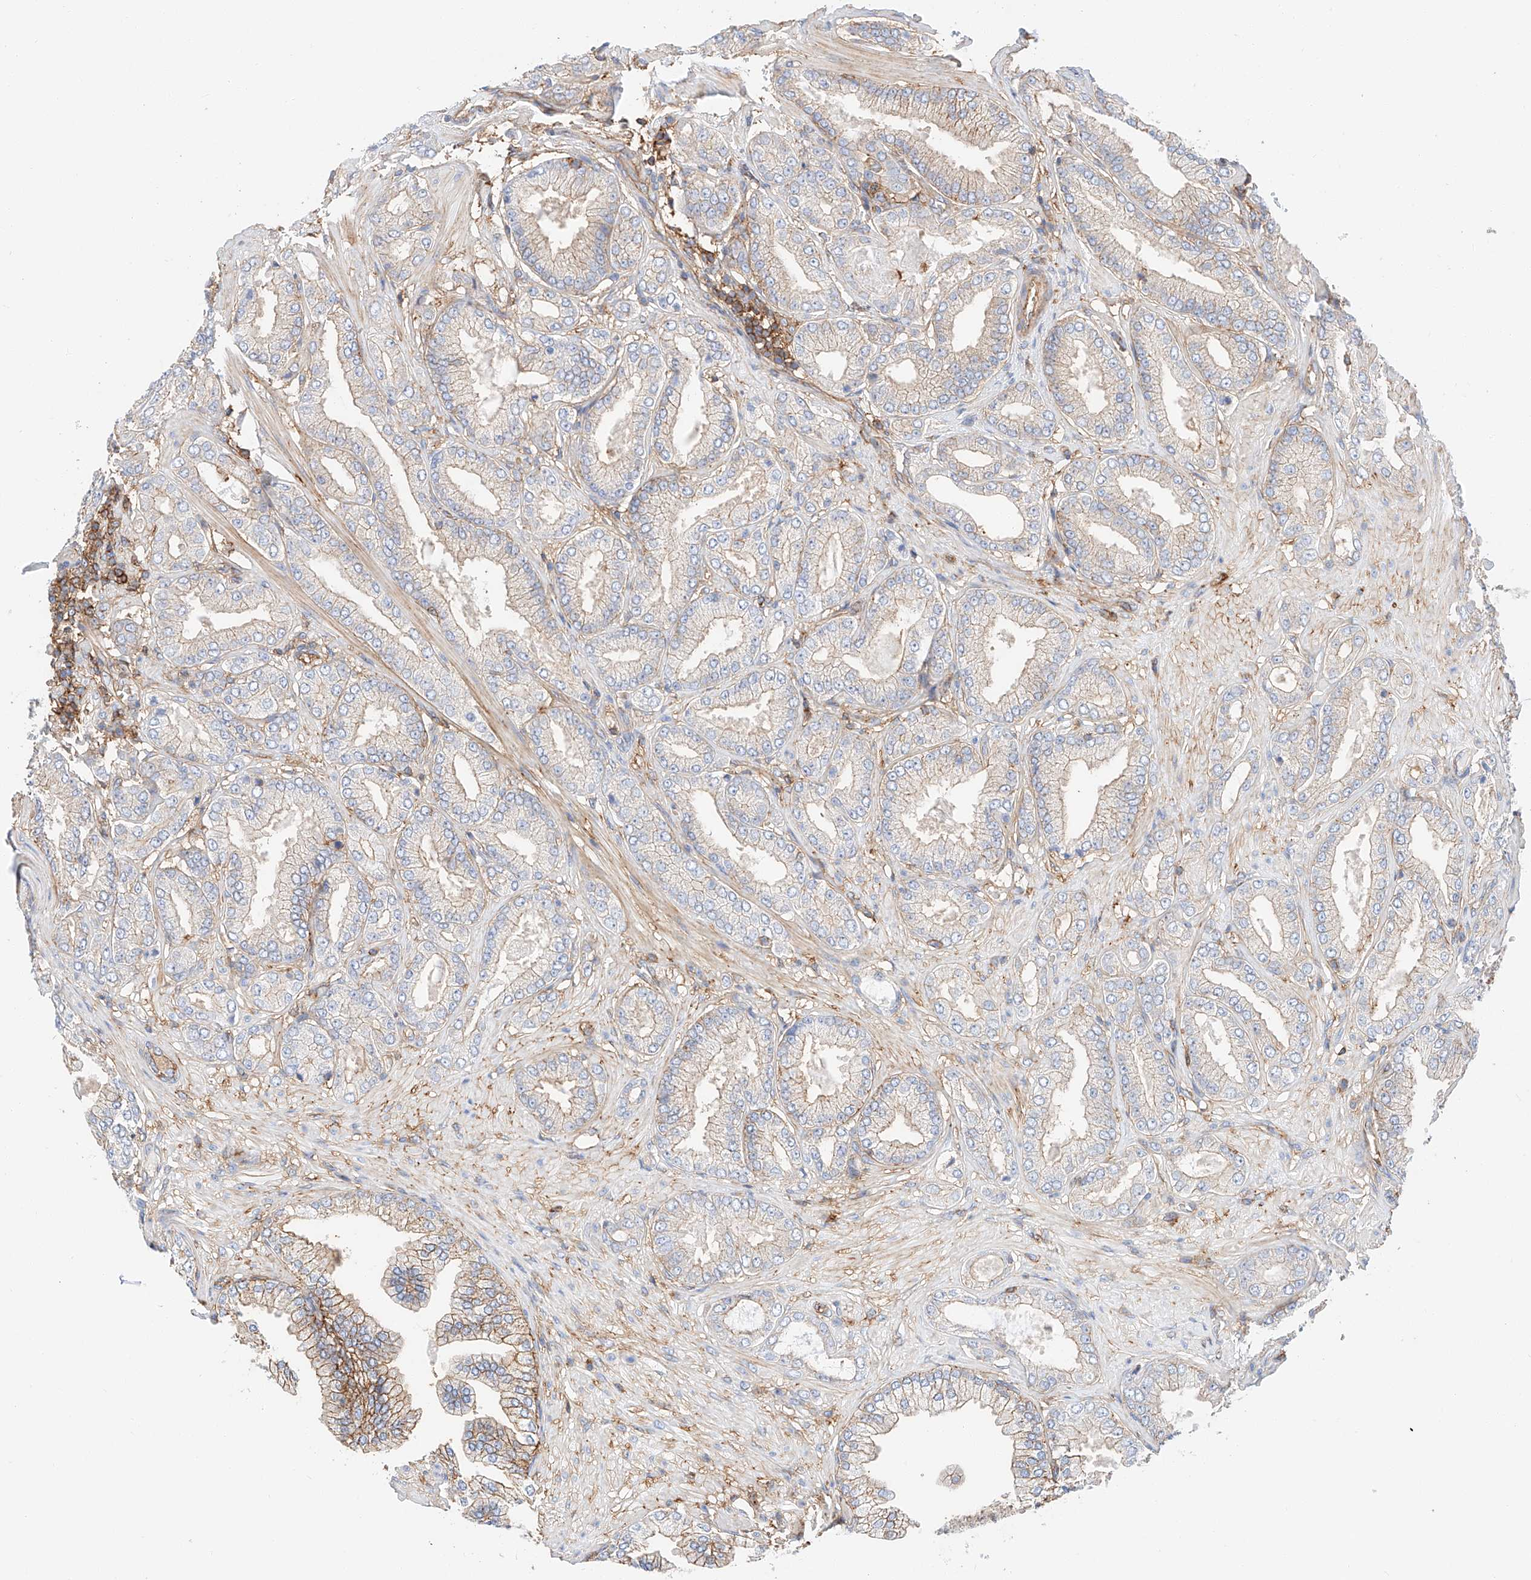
{"staining": {"intensity": "moderate", "quantity": "<25%", "location": "cytoplasmic/membranous"}, "tissue": "prostate cancer", "cell_type": "Tumor cells", "image_type": "cancer", "snomed": [{"axis": "morphology", "description": "Adenocarcinoma, Low grade"}, {"axis": "topography", "description": "Prostate"}], "caption": "Immunohistochemistry (IHC) histopathology image of neoplastic tissue: human prostate cancer stained using immunohistochemistry (IHC) exhibits low levels of moderate protein expression localized specifically in the cytoplasmic/membranous of tumor cells, appearing as a cytoplasmic/membranous brown color.", "gene": "HAUS4", "patient": {"sex": "male", "age": 63}}